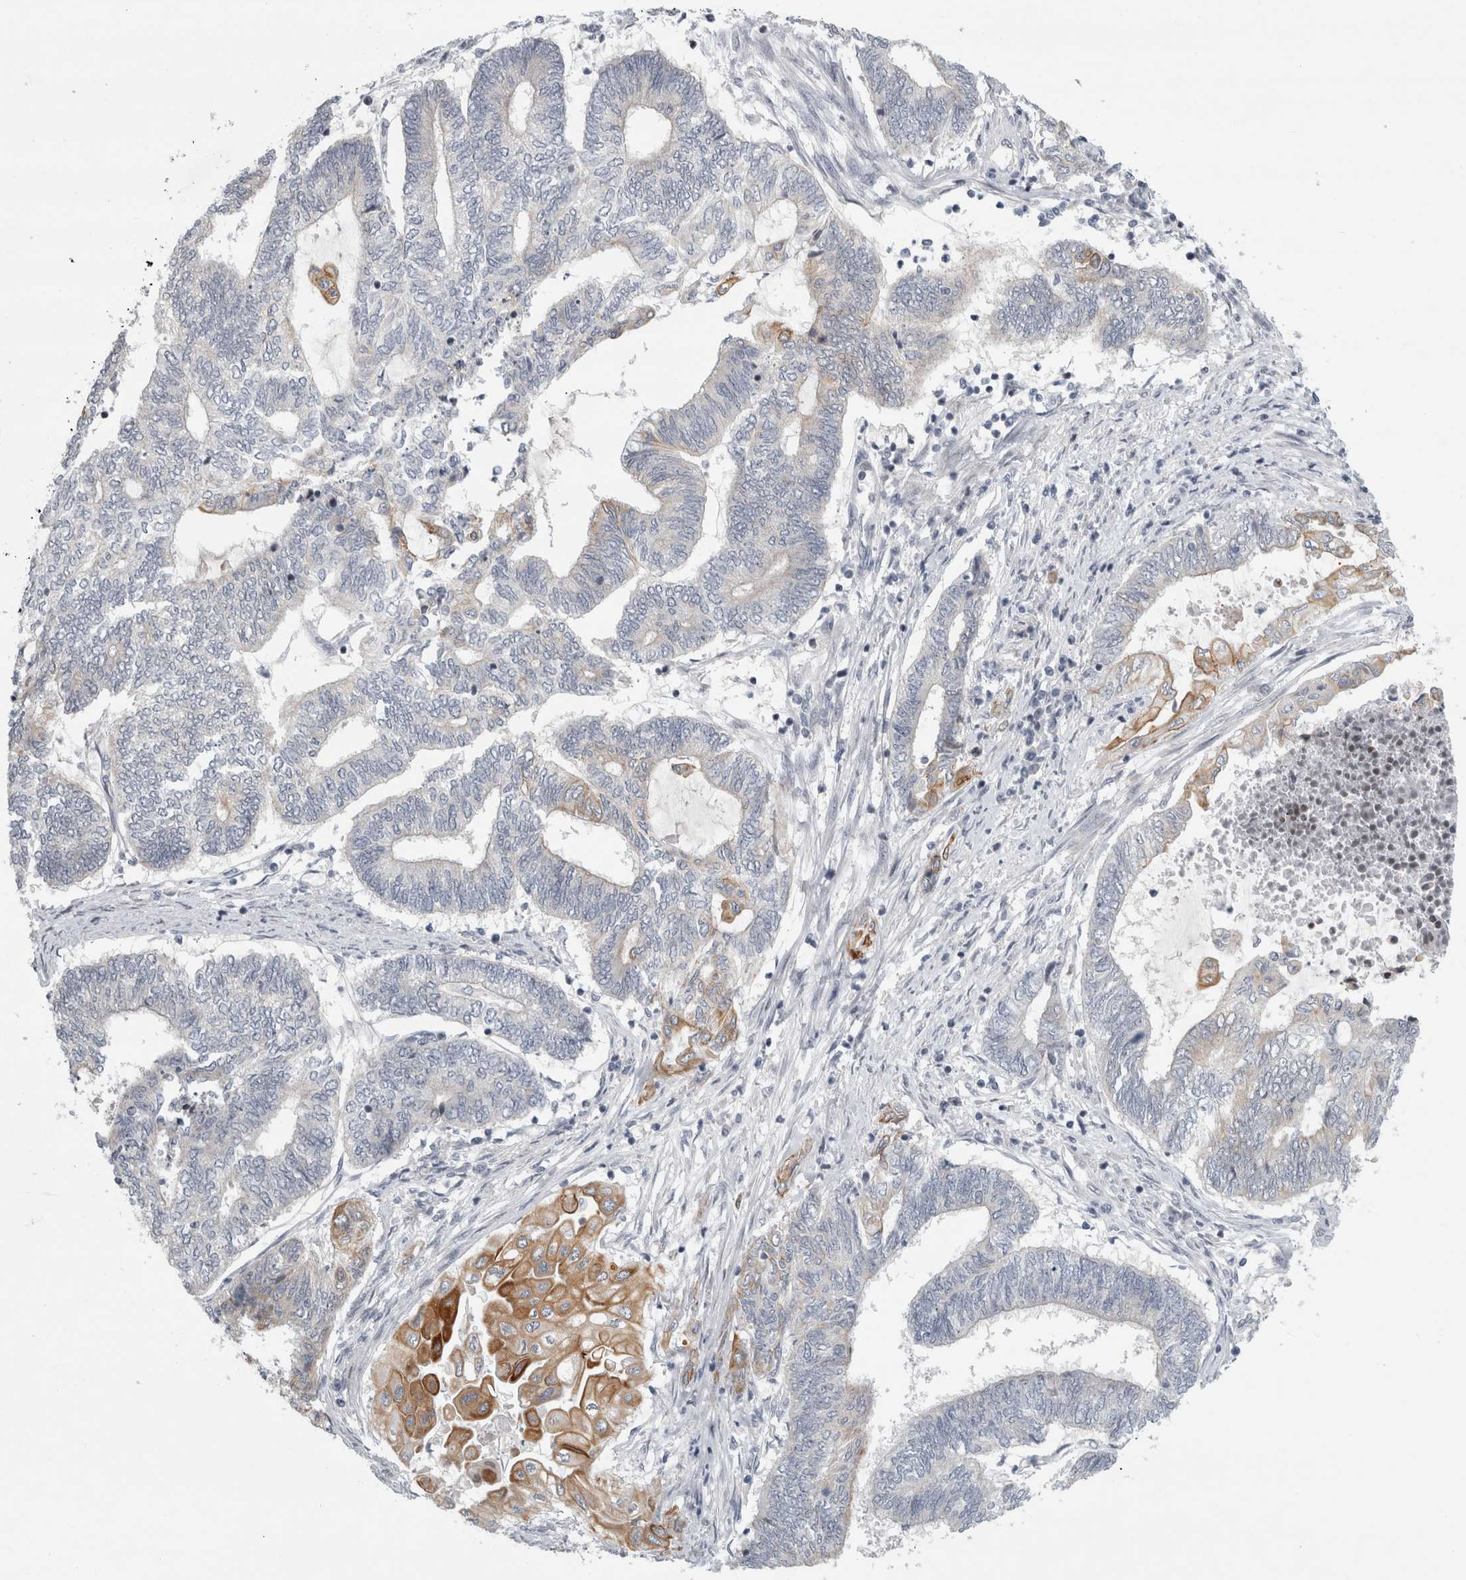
{"staining": {"intensity": "moderate", "quantity": "<25%", "location": "cytoplasmic/membranous"}, "tissue": "endometrial cancer", "cell_type": "Tumor cells", "image_type": "cancer", "snomed": [{"axis": "morphology", "description": "Adenocarcinoma, NOS"}, {"axis": "topography", "description": "Uterus"}, {"axis": "topography", "description": "Endometrium"}], "caption": "Moderate cytoplasmic/membranous protein positivity is present in approximately <25% of tumor cells in adenocarcinoma (endometrial). The staining is performed using DAB brown chromogen to label protein expression. The nuclei are counter-stained blue using hematoxylin.", "gene": "UTP25", "patient": {"sex": "female", "age": 70}}